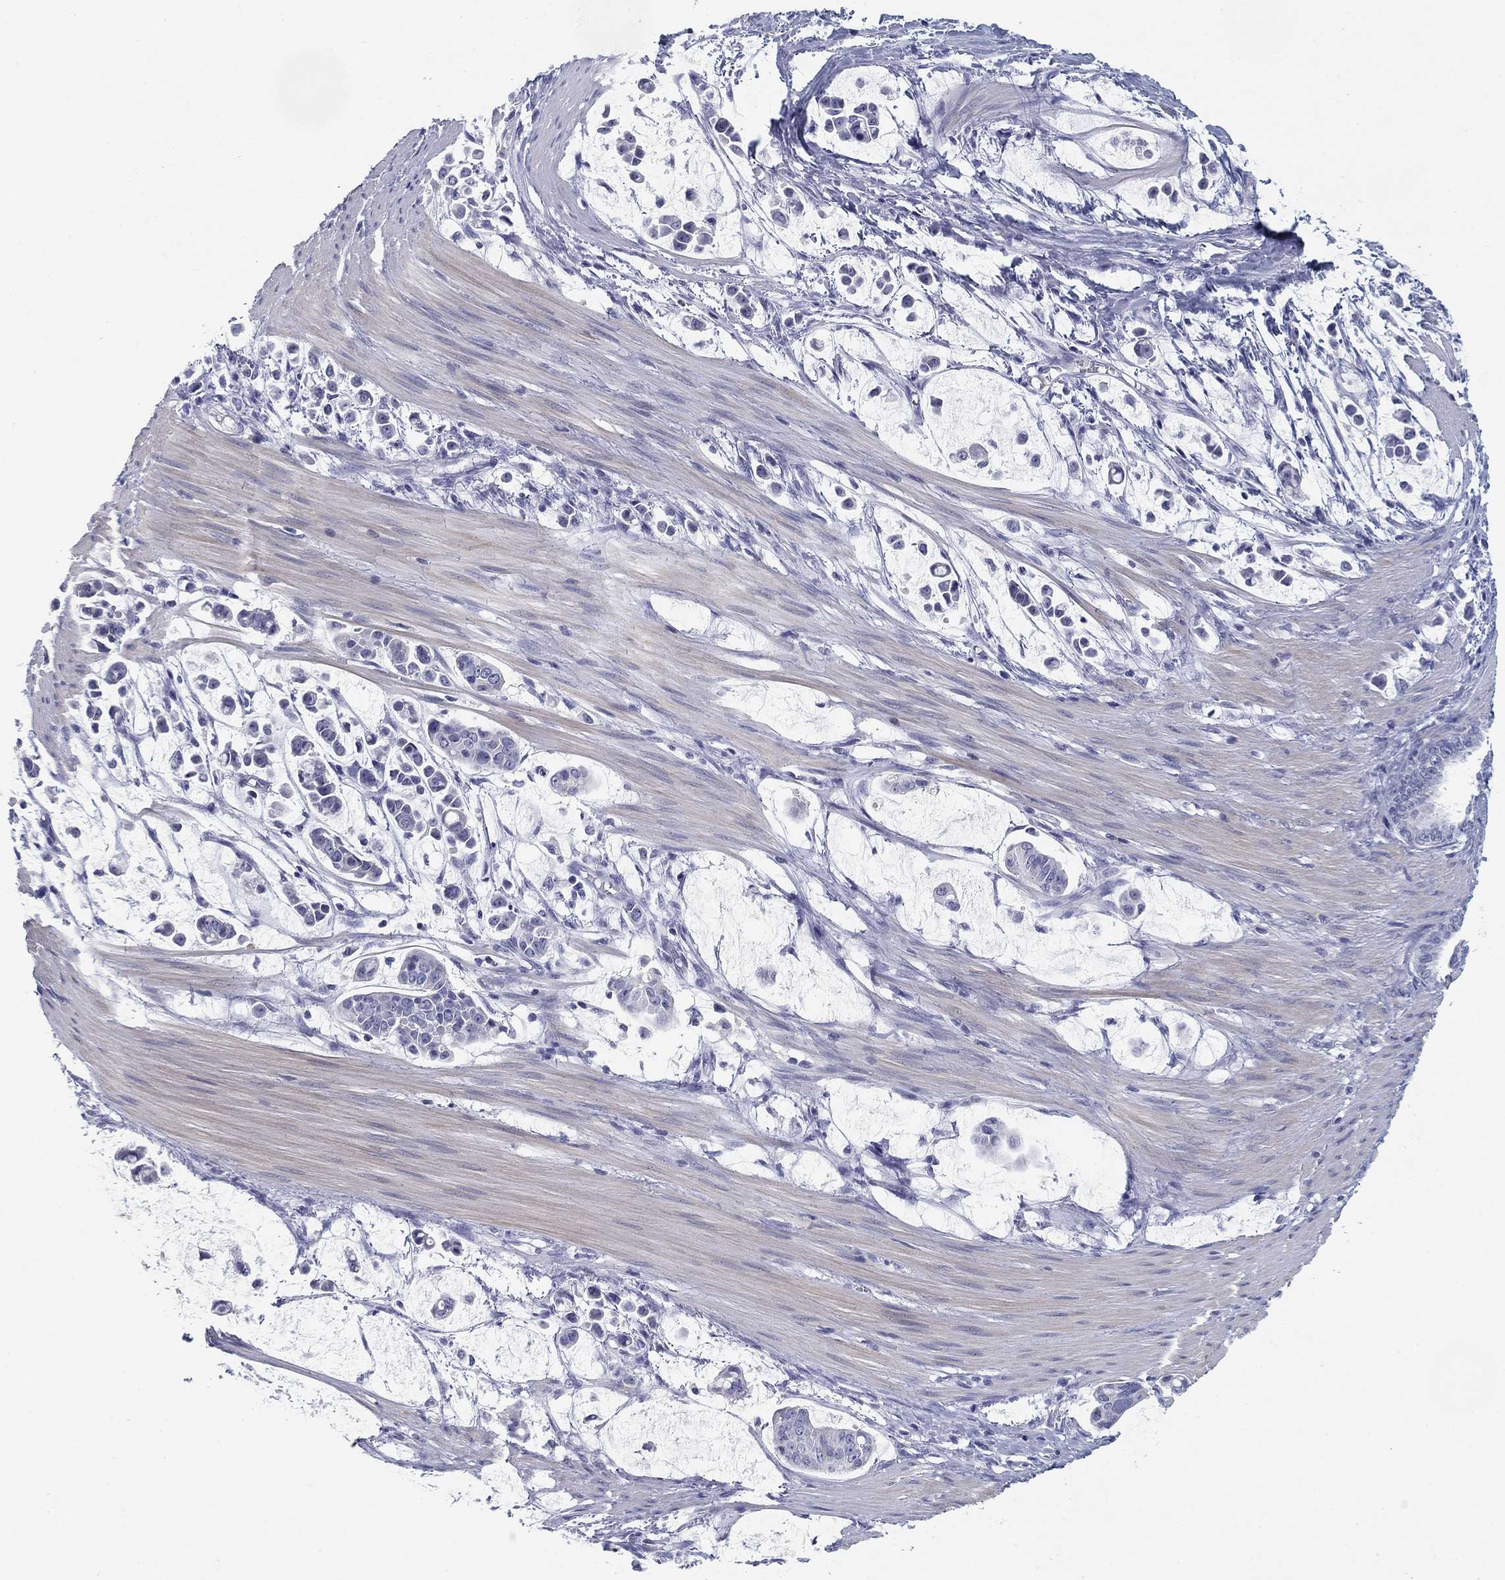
{"staining": {"intensity": "negative", "quantity": "none", "location": "none"}, "tissue": "stomach cancer", "cell_type": "Tumor cells", "image_type": "cancer", "snomed": [{"axis": "morphology", "description": "Adenocarcinoma, NOS"}, {"axis": "topography", "description": "Stomach"}], "caption": "Photomicrograph shows no significant protein expression in tumor cells of adenocarcinoma (stomach). (Stains: DAB IHC with hematoxylin counter stain, Microscopy: brightfield microscopy at high magnification).", "gene": "CD79B", "patient": {"sex": "male", "age": 82}}